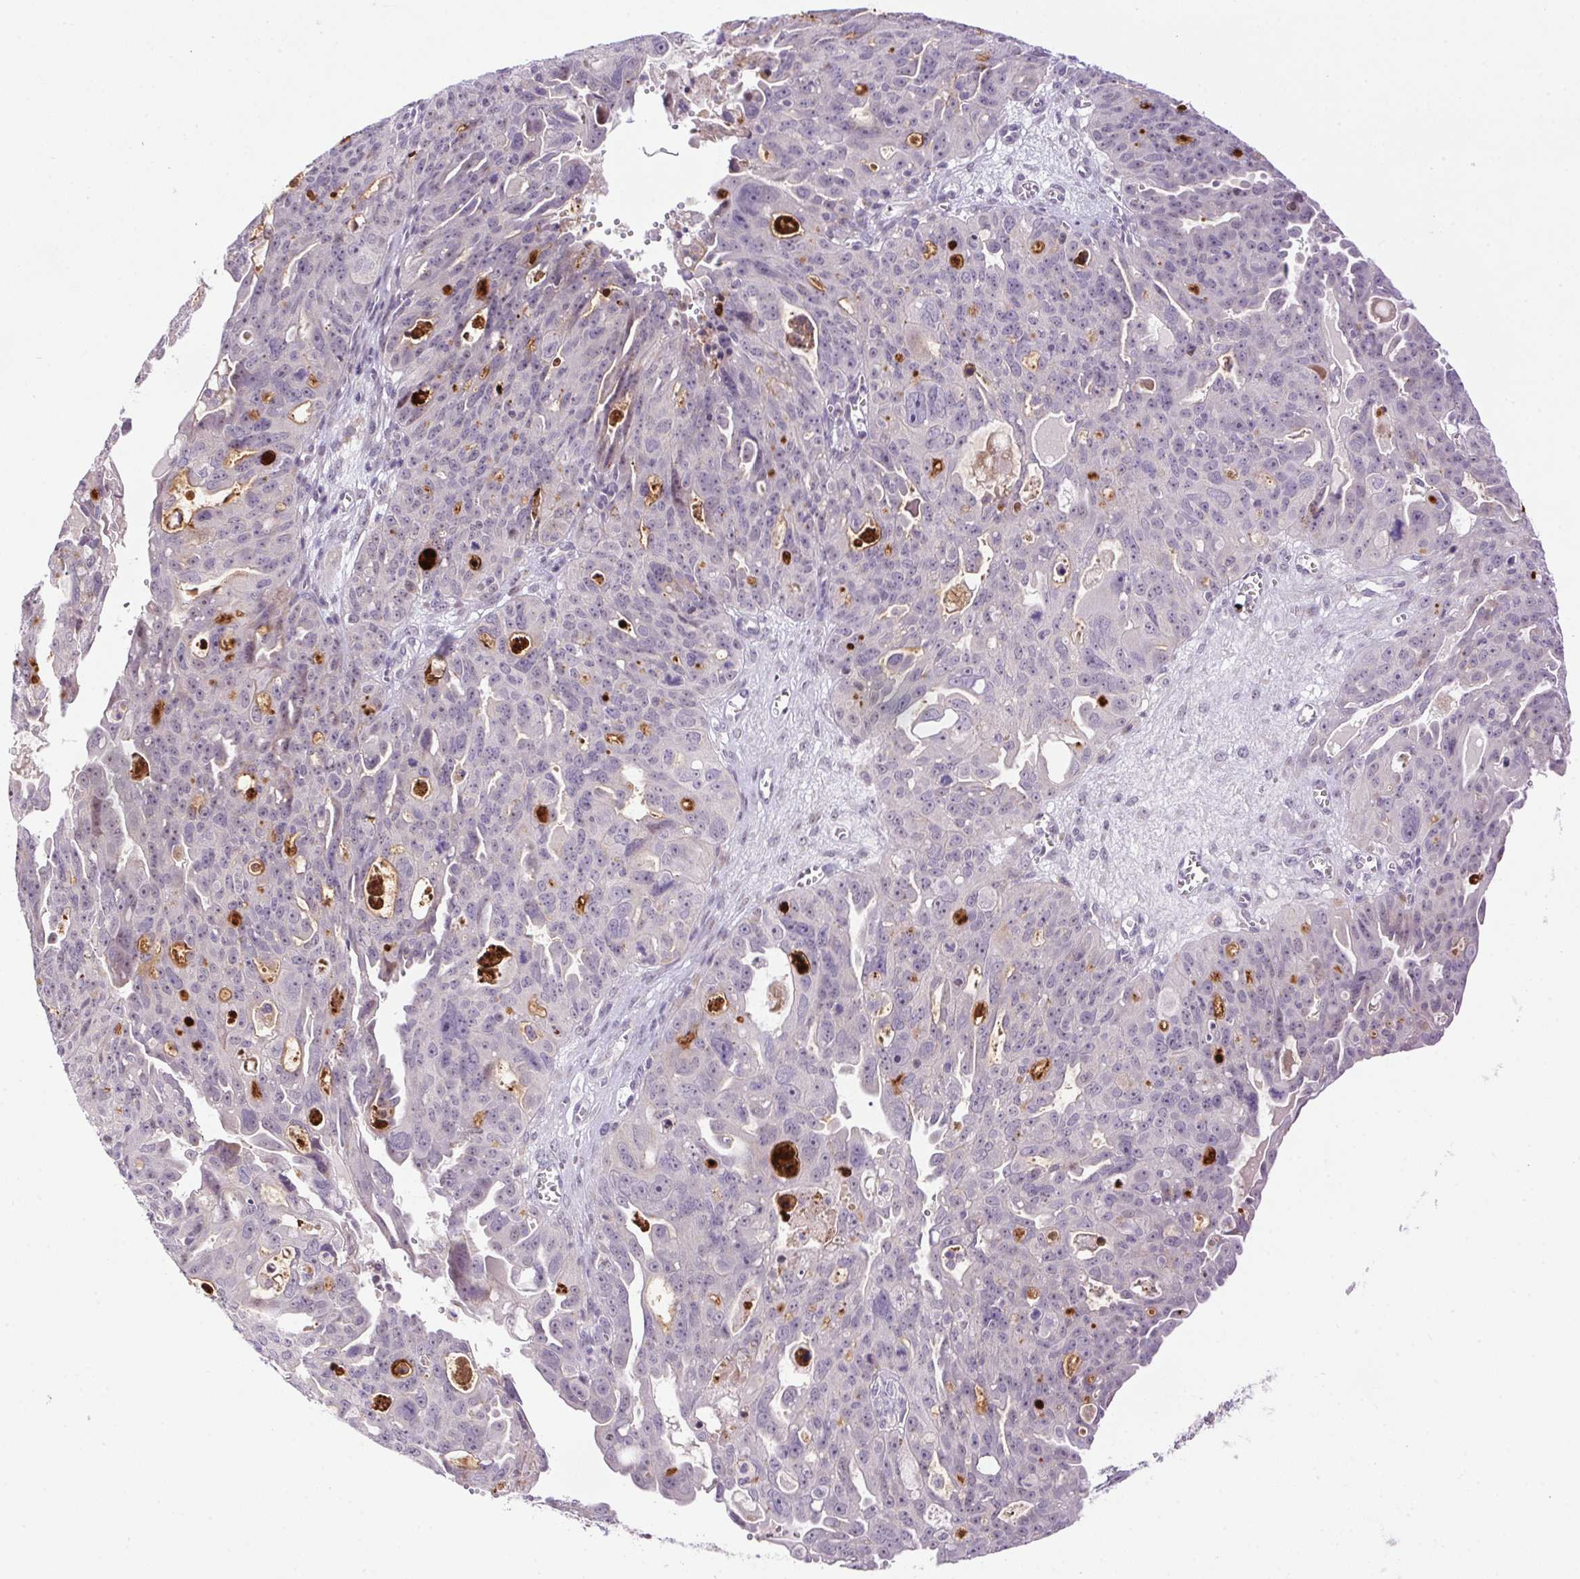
{"staining": {"intensity": "negative", "quantity": "none", "location": "none"}, "tissue": "ovarian cancer", "cell_type": "Tumor cells", "image_type": "cancer", "snomed": [{"axis": "morphology", "description": "Carcinoma, endometroid"}, {"axis": "topography", "description": "Ovary"}], "caption": "High magnification brightfield microscopy of ovarian cancer (endometroid carcinoma) stained with DAB (3,3'-diaminobenzidine) (brown) and counterstained with hematoxylin (blue): tumor cells show no significant expression. (Stains: DAB (3,3'-diaminobenzidine) IHC with hematoxylin counter stain, Microscopy: brightfield microscopy at high magnification).", "gene": "LRRTM1", "patient": {"sex": "female", "age": 70}}